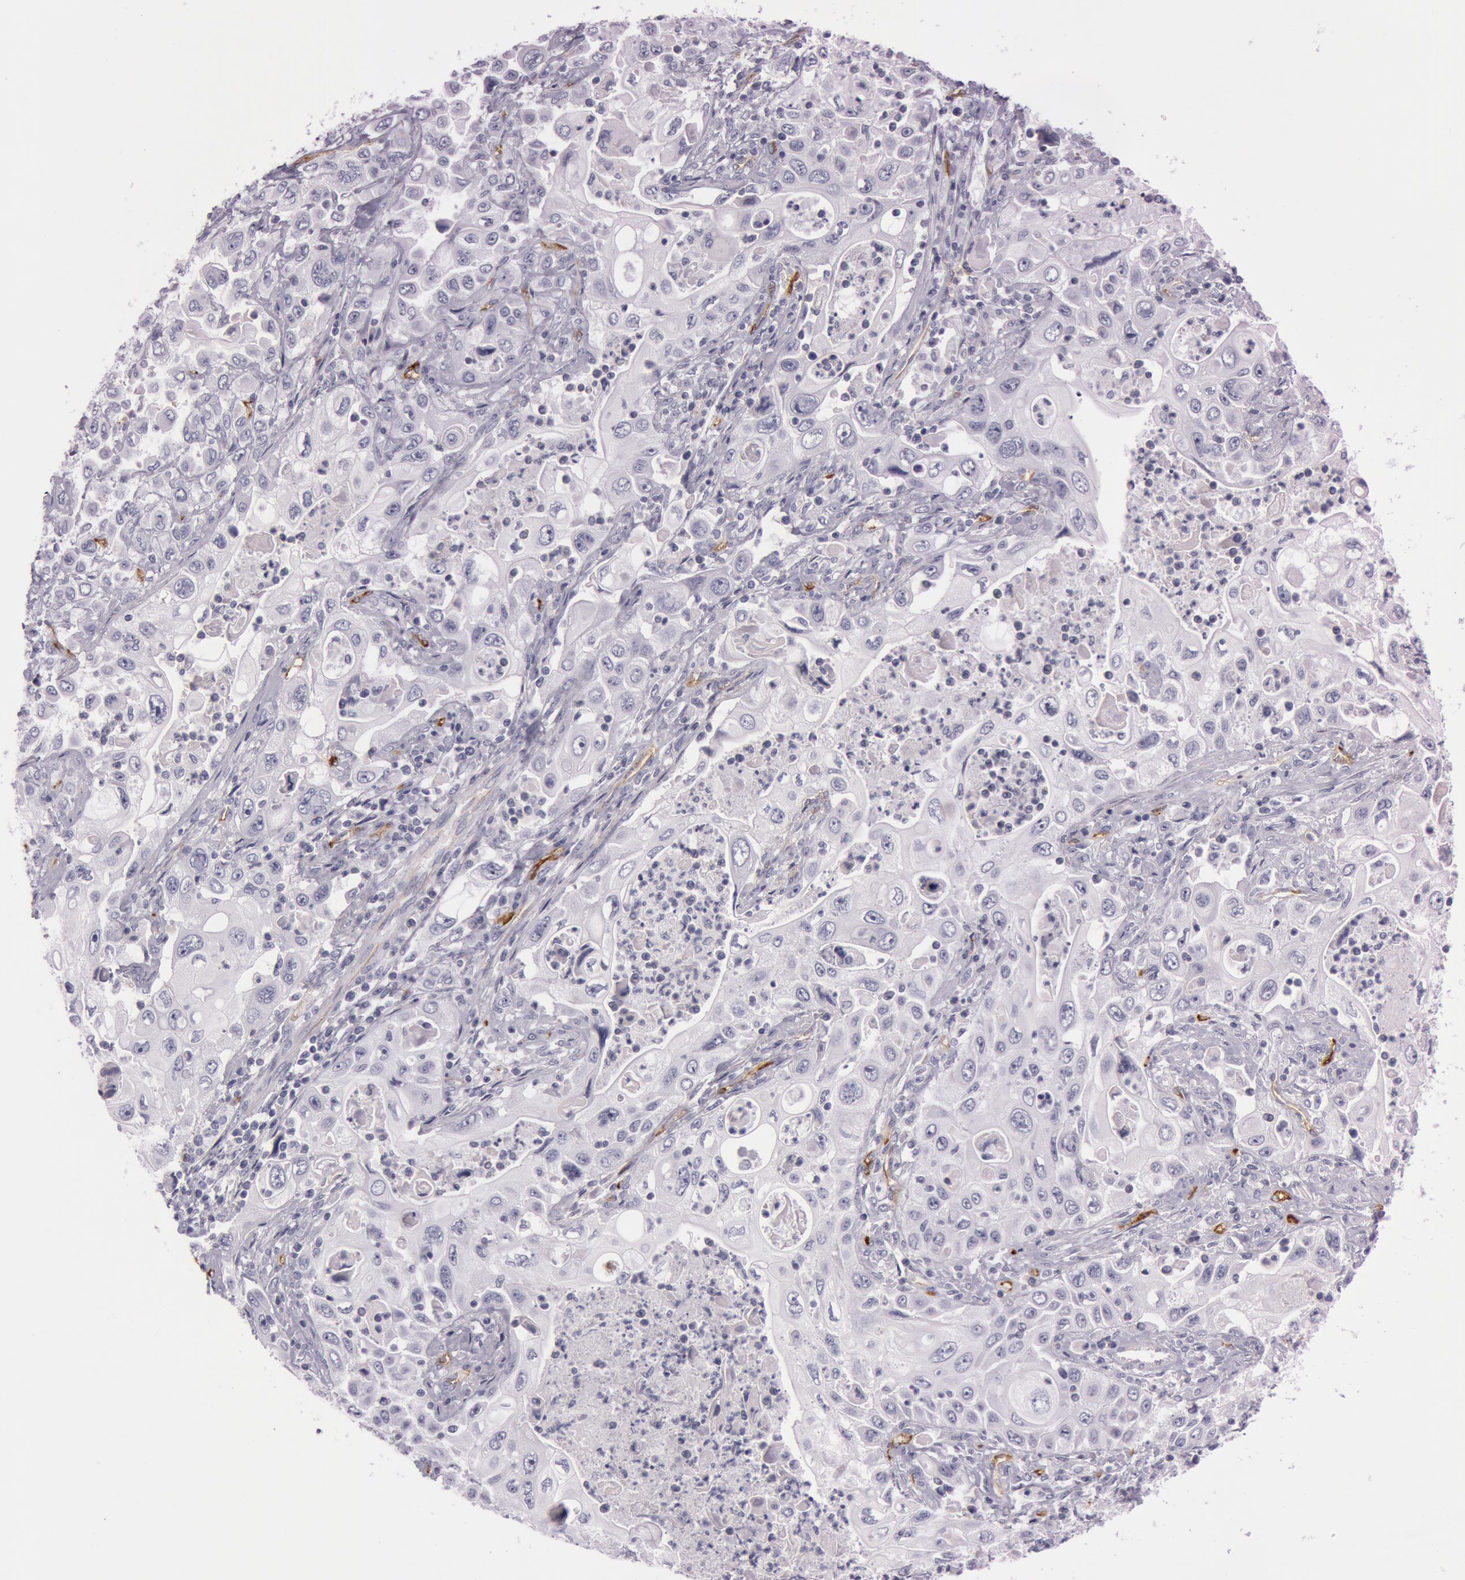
{"staining": {"intensity": "negative", "quantity": "none", "location": "none"}, "tissue": "pancreatic cancer", "cell_type": "Tumor cells", "image_type": "cancer", "snomed": [{"axis": "morphology", "description": "Adenocarcinoma, NOS"}, {"axis": "topography", "description": "Pancreas"}], "caption": "There is no significant positivity in tumor cells of adenocarcinoma (pancreatic). Nuclei are stained in blue.", "gene": "FOLH1", "patient": {"sex": "male", "age": 70}}